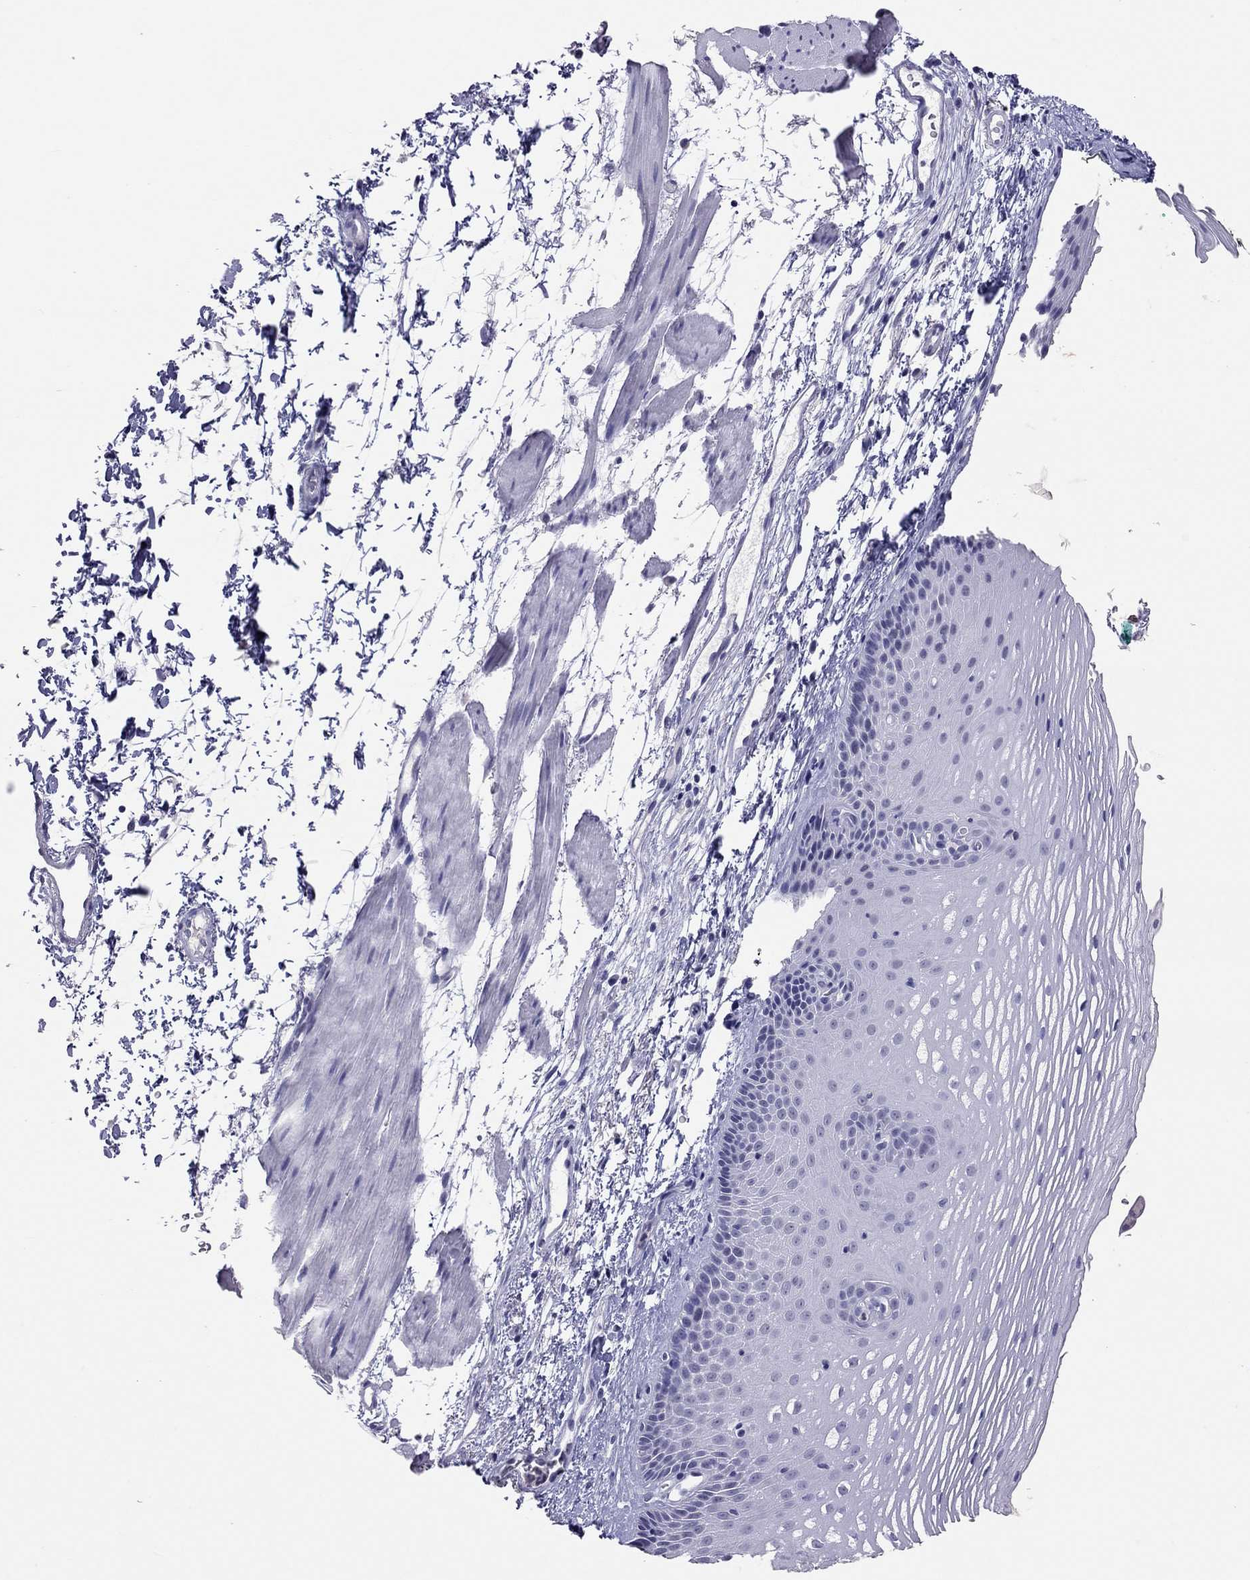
{"staining": {"intensity": "negative", "quantity": "none", "location": "none"}, "tissue": "esophagus", "cell_type": "Squamous epithelial cells", "image_type": "normal", "snomed": [{"axis": "morphology", "description": "Normal tissue, NOS"}, {"axis": "topography", "description": "Esophagus"}], "caption": "The micrograph demonstrates no significant staining in squamous epithelial cells of esophagus.", "gene": "JHY", "patient": {"sex": "male", "age": 76}}